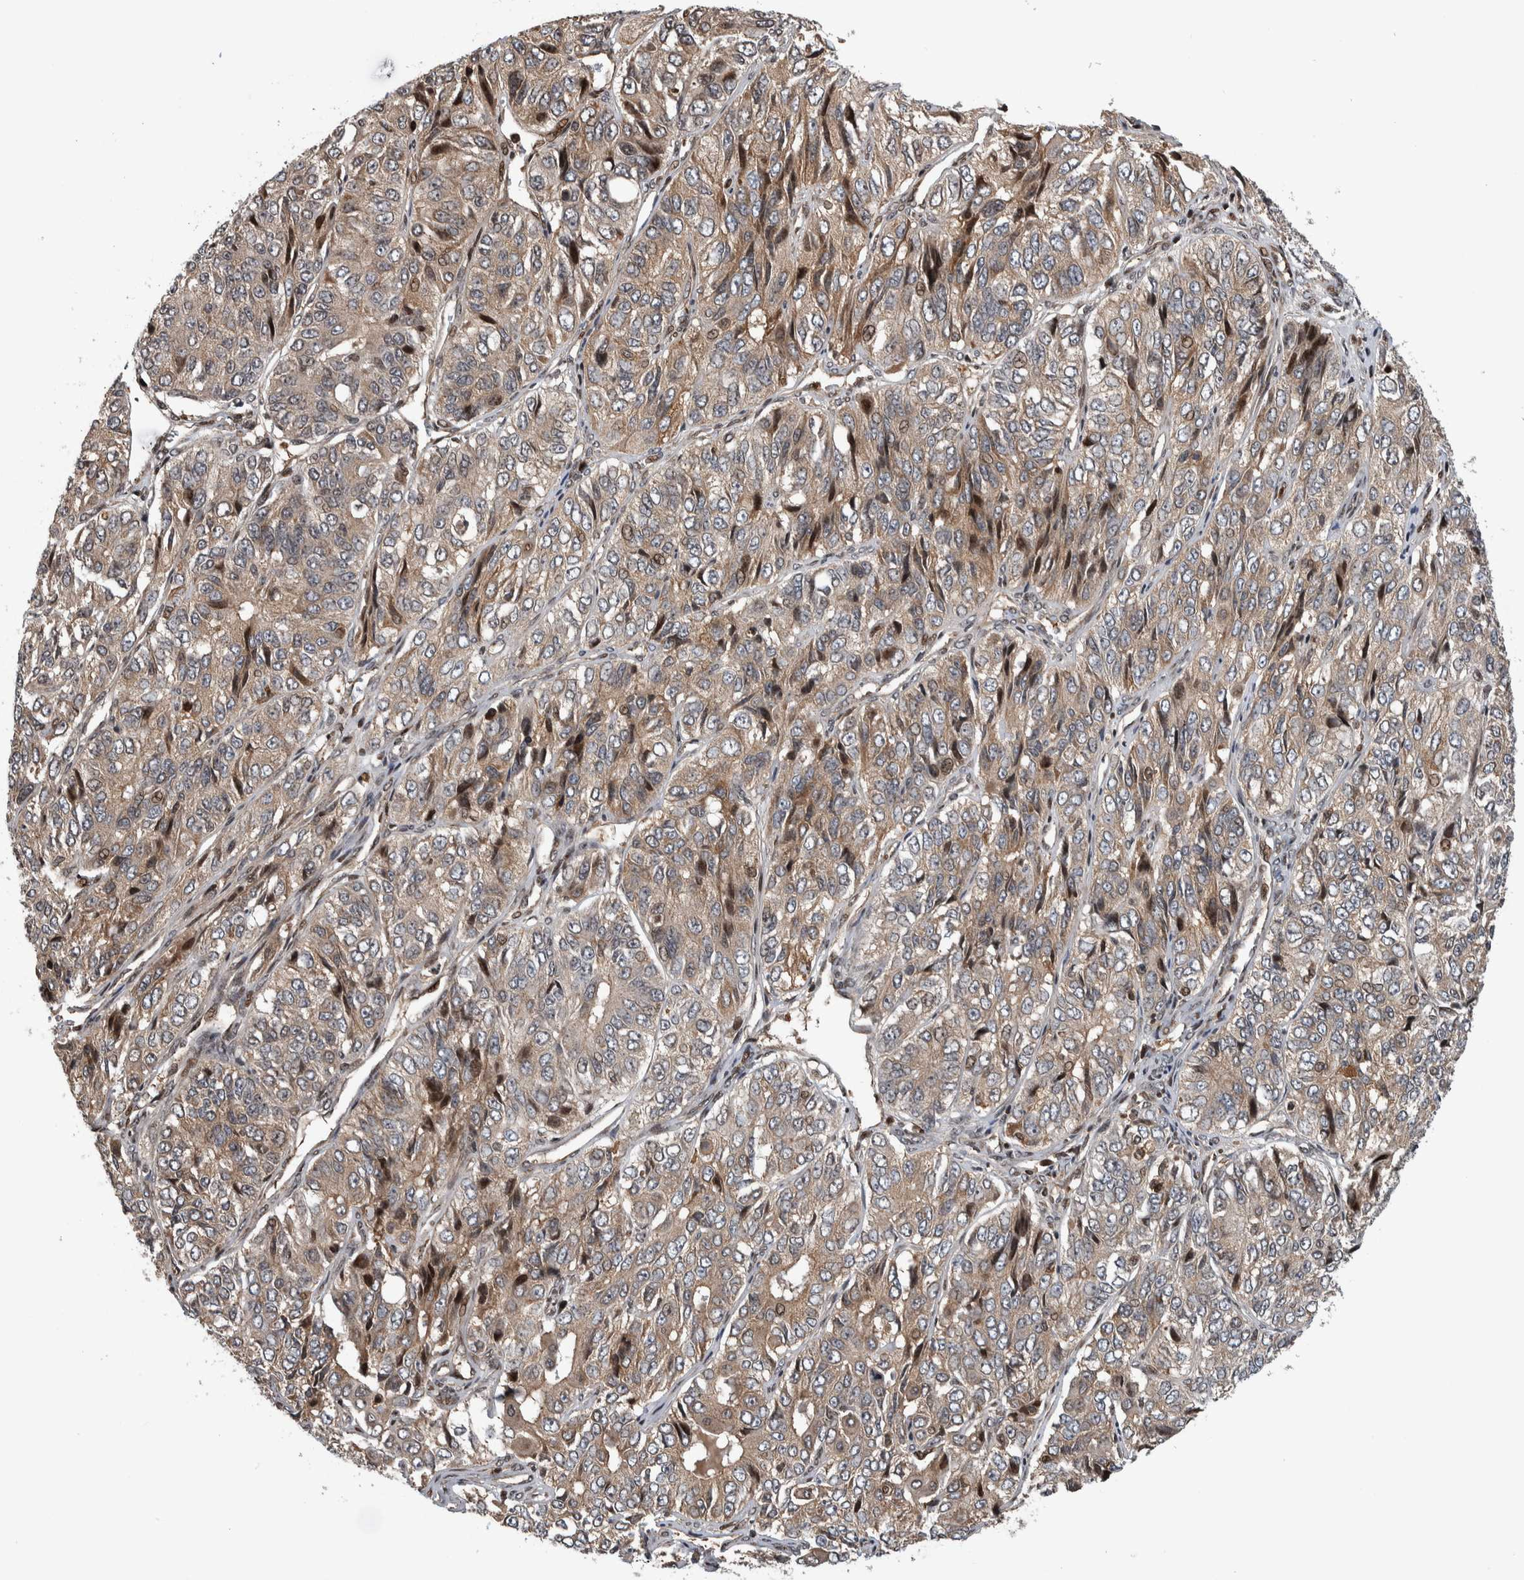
{"staining": {"intensity": "weak", "quantity": ">75%", "location": "cytoplasmic/membranous"}, "tissue": "ovarian cancer", "cell_type": "Tumor cells", "image_type": "cancer", "snomed": [{"axis": "morphology", "description": "Carcinoma, endometroid"}, {"axis": "topography", "description": "Ovary"}], "caption": "Ovarian cancer tissue shows weak cytoplasmic/membranous expression in approximately >75% of tumor cells (DAB (3,3'-diaminobenzidine) IHC with brightfield microscopy, high magnification).", "gene": "ARFGEF1", "patient": {"sex": "female", "age": 51}}